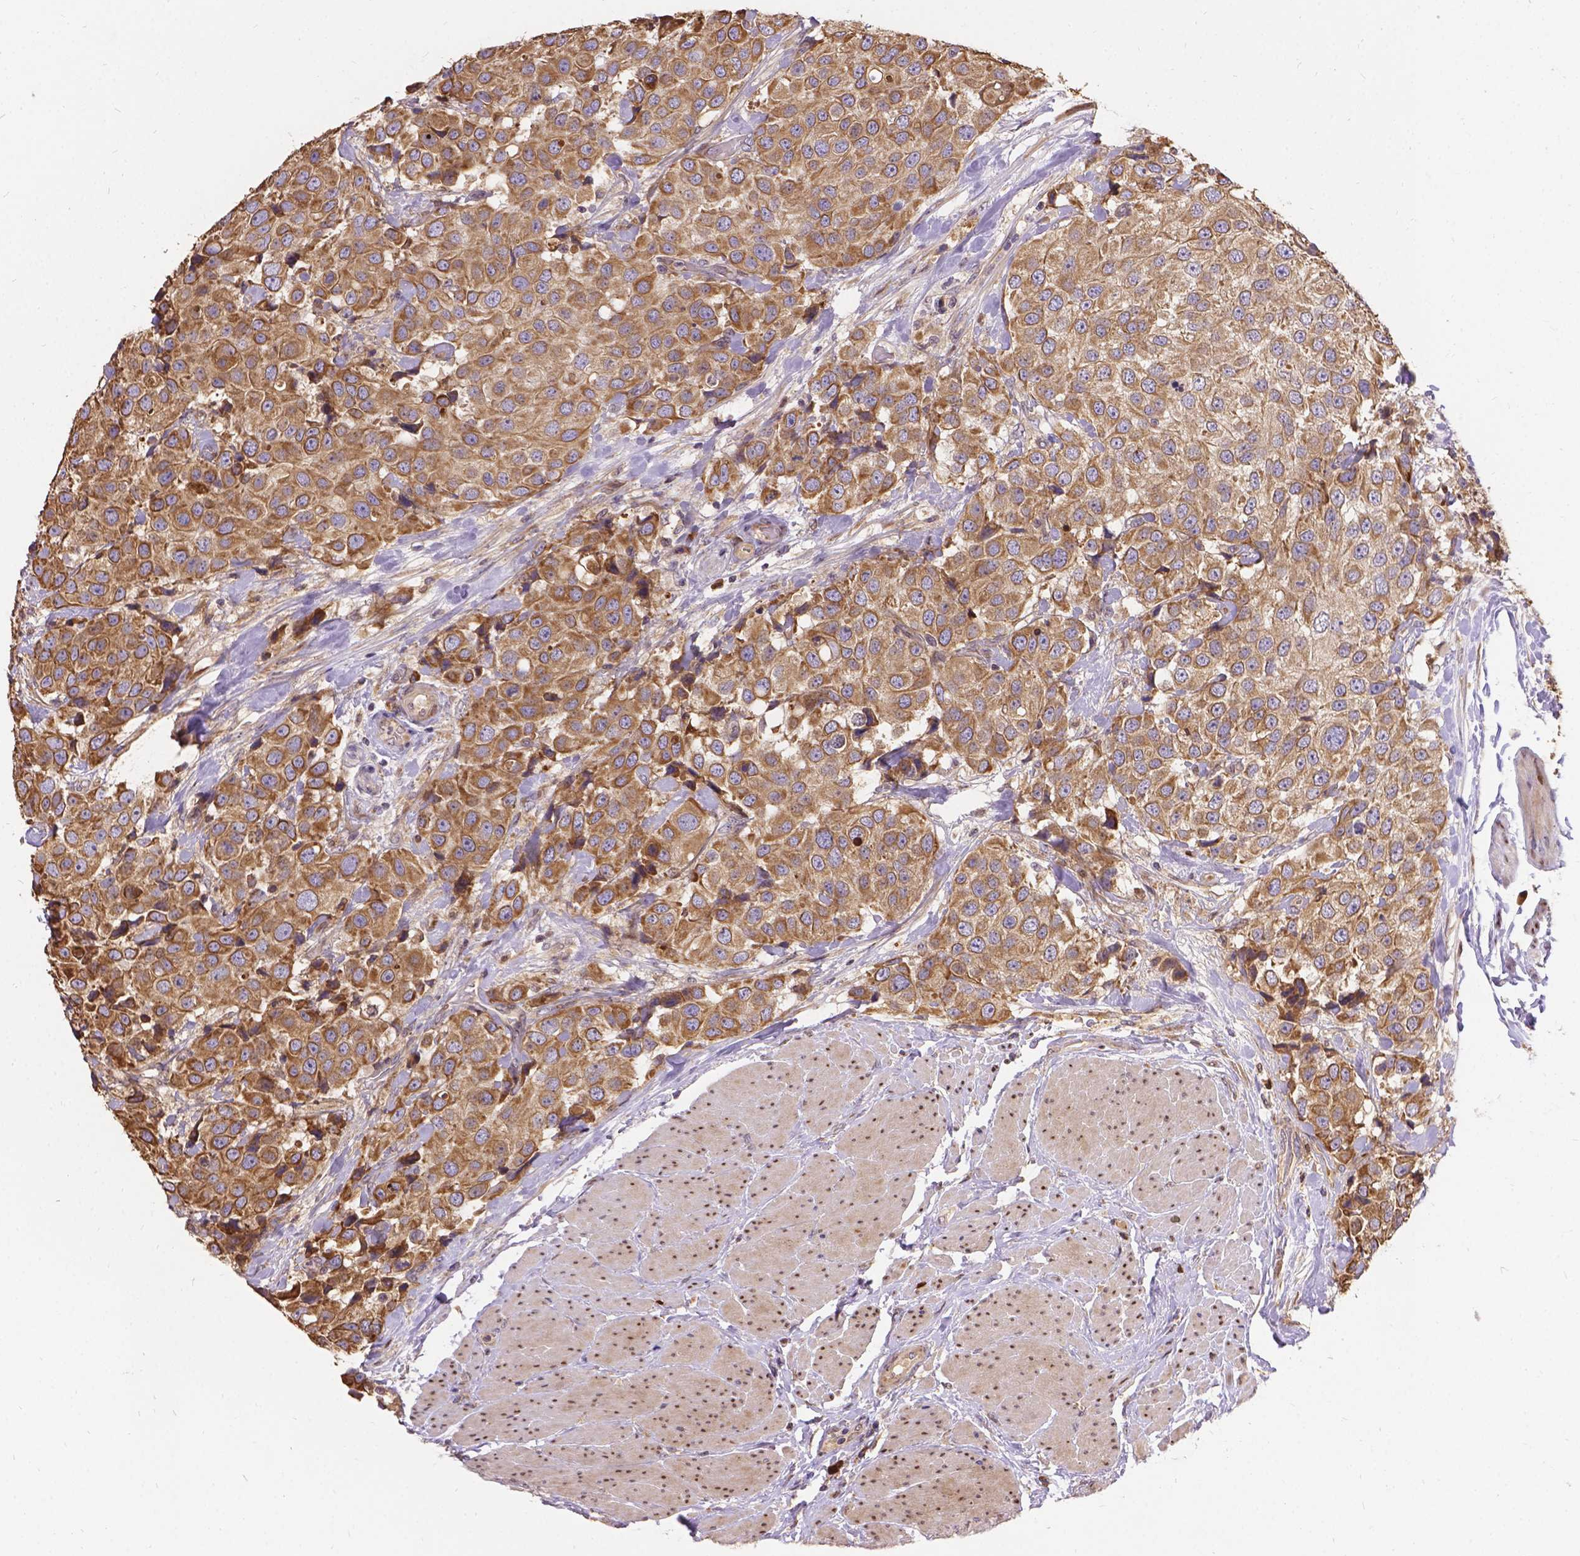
{"staining": {"intensity": "weak", "quantity": ">75%", "location": "cytoplasmic/membranous"}, "tissue": "urothelial cancer", "cell_type": "Tumor cells", "image_type": "cancer", "snomed": [{"axis": "morphology", "description": "Urothelial carcinoma, High grade"}, {"axis": "topography", "description": "Urinary bladder"}], "caption": "An image of high-grade urothelial carcinoma stained for a protein displays weak cytoplasmic/membranous brown staining in tumor cells.", "gene": "DENND6A", "patient": {"sex": "female", "age": 64}}